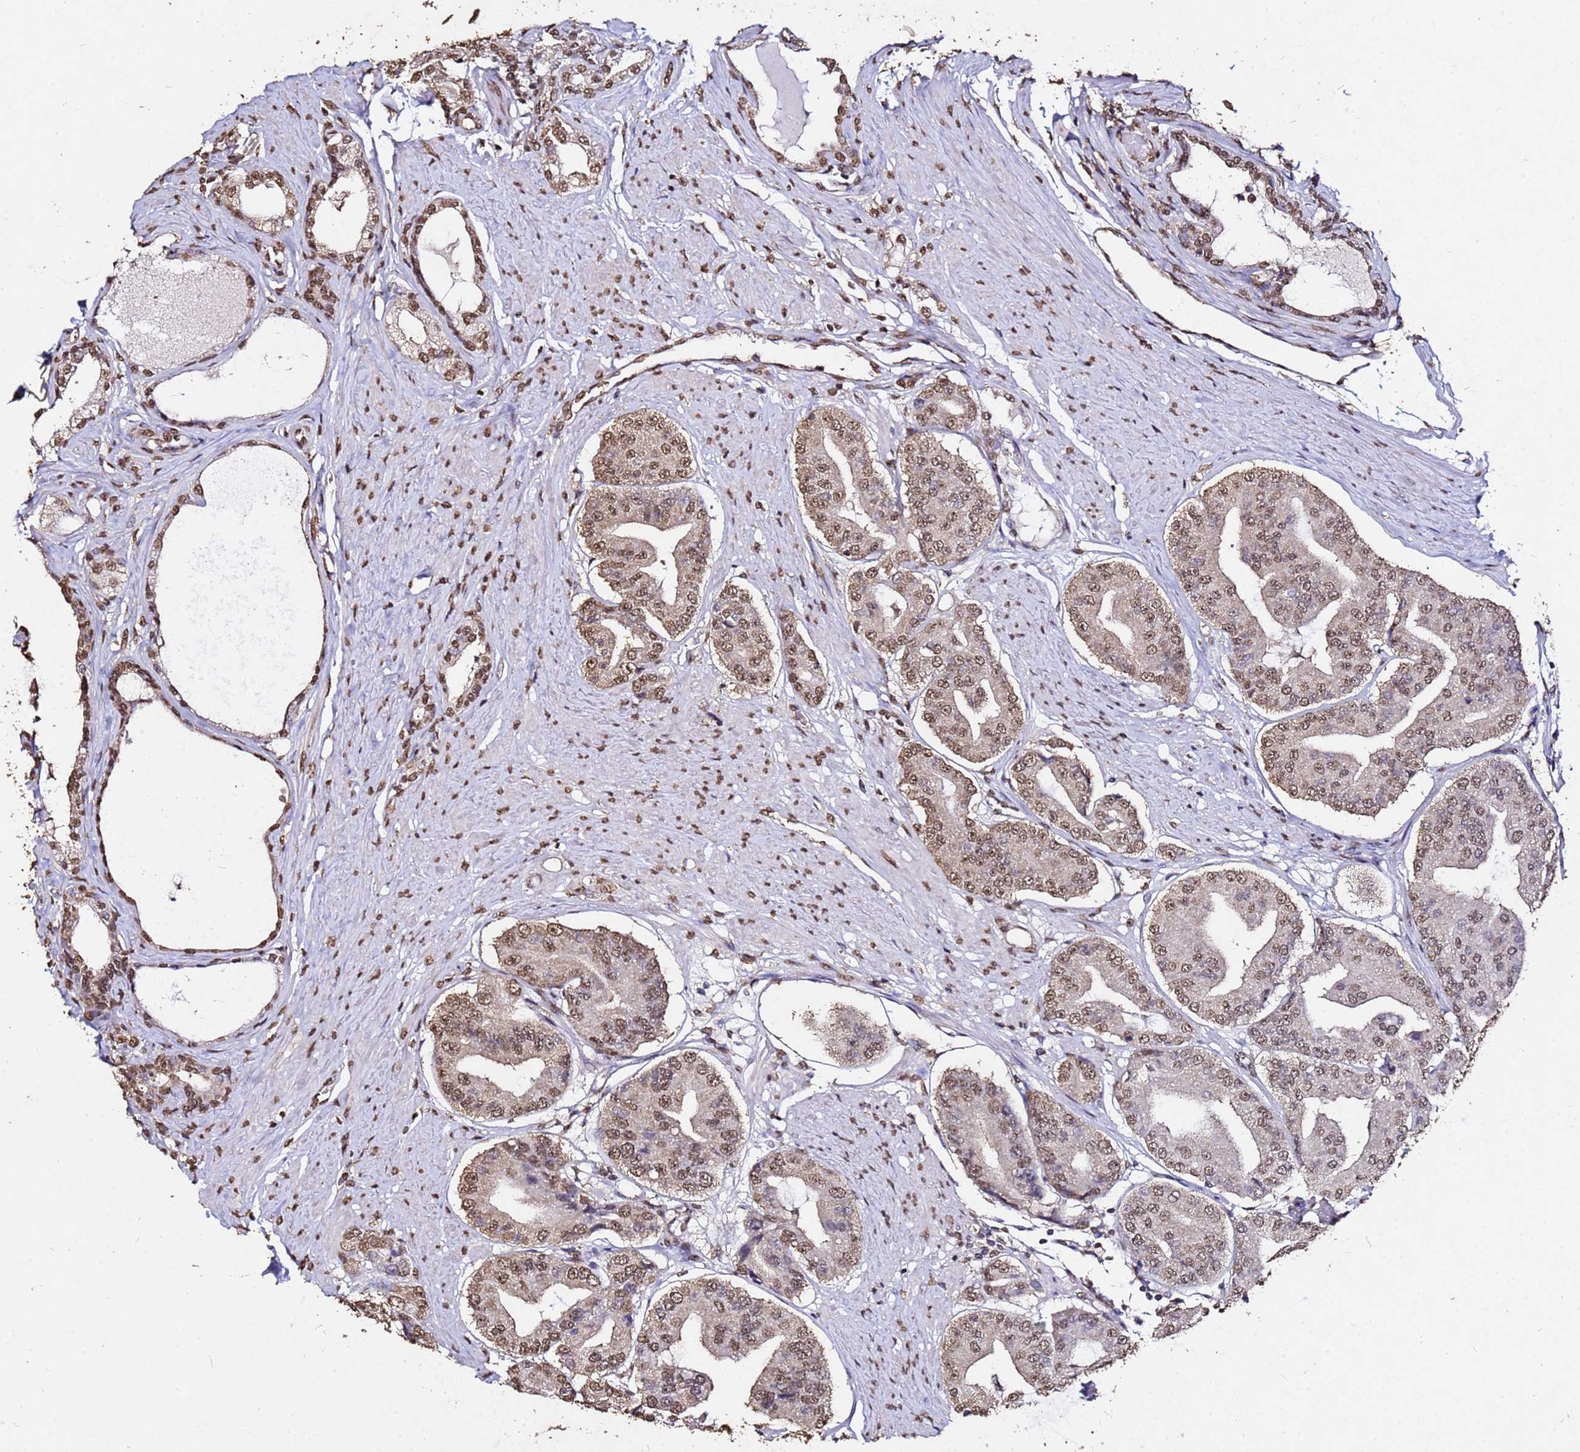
{"staining": {"intensity": "moderate", "quantity": ">75%", "location": "nuclear"}, "tissue": "prostate cancer", "cell_type": "Tumor cells", "image_type": "cancer", "snomed": [{"axis": "morphology", "description": "Adenocarcinoma, High grade"}, {"axis": "topography", "description": "Prostate"}], "caption": "Protein analysis of prostate cancer tissue displays moderate nuclear positivity in approximately >75% of tumor cells. (DAB = brown stain, brightfield microscopy at high magnification).", "gene": "MYOCD", "patient": {"sex": "male", "age": 63}}